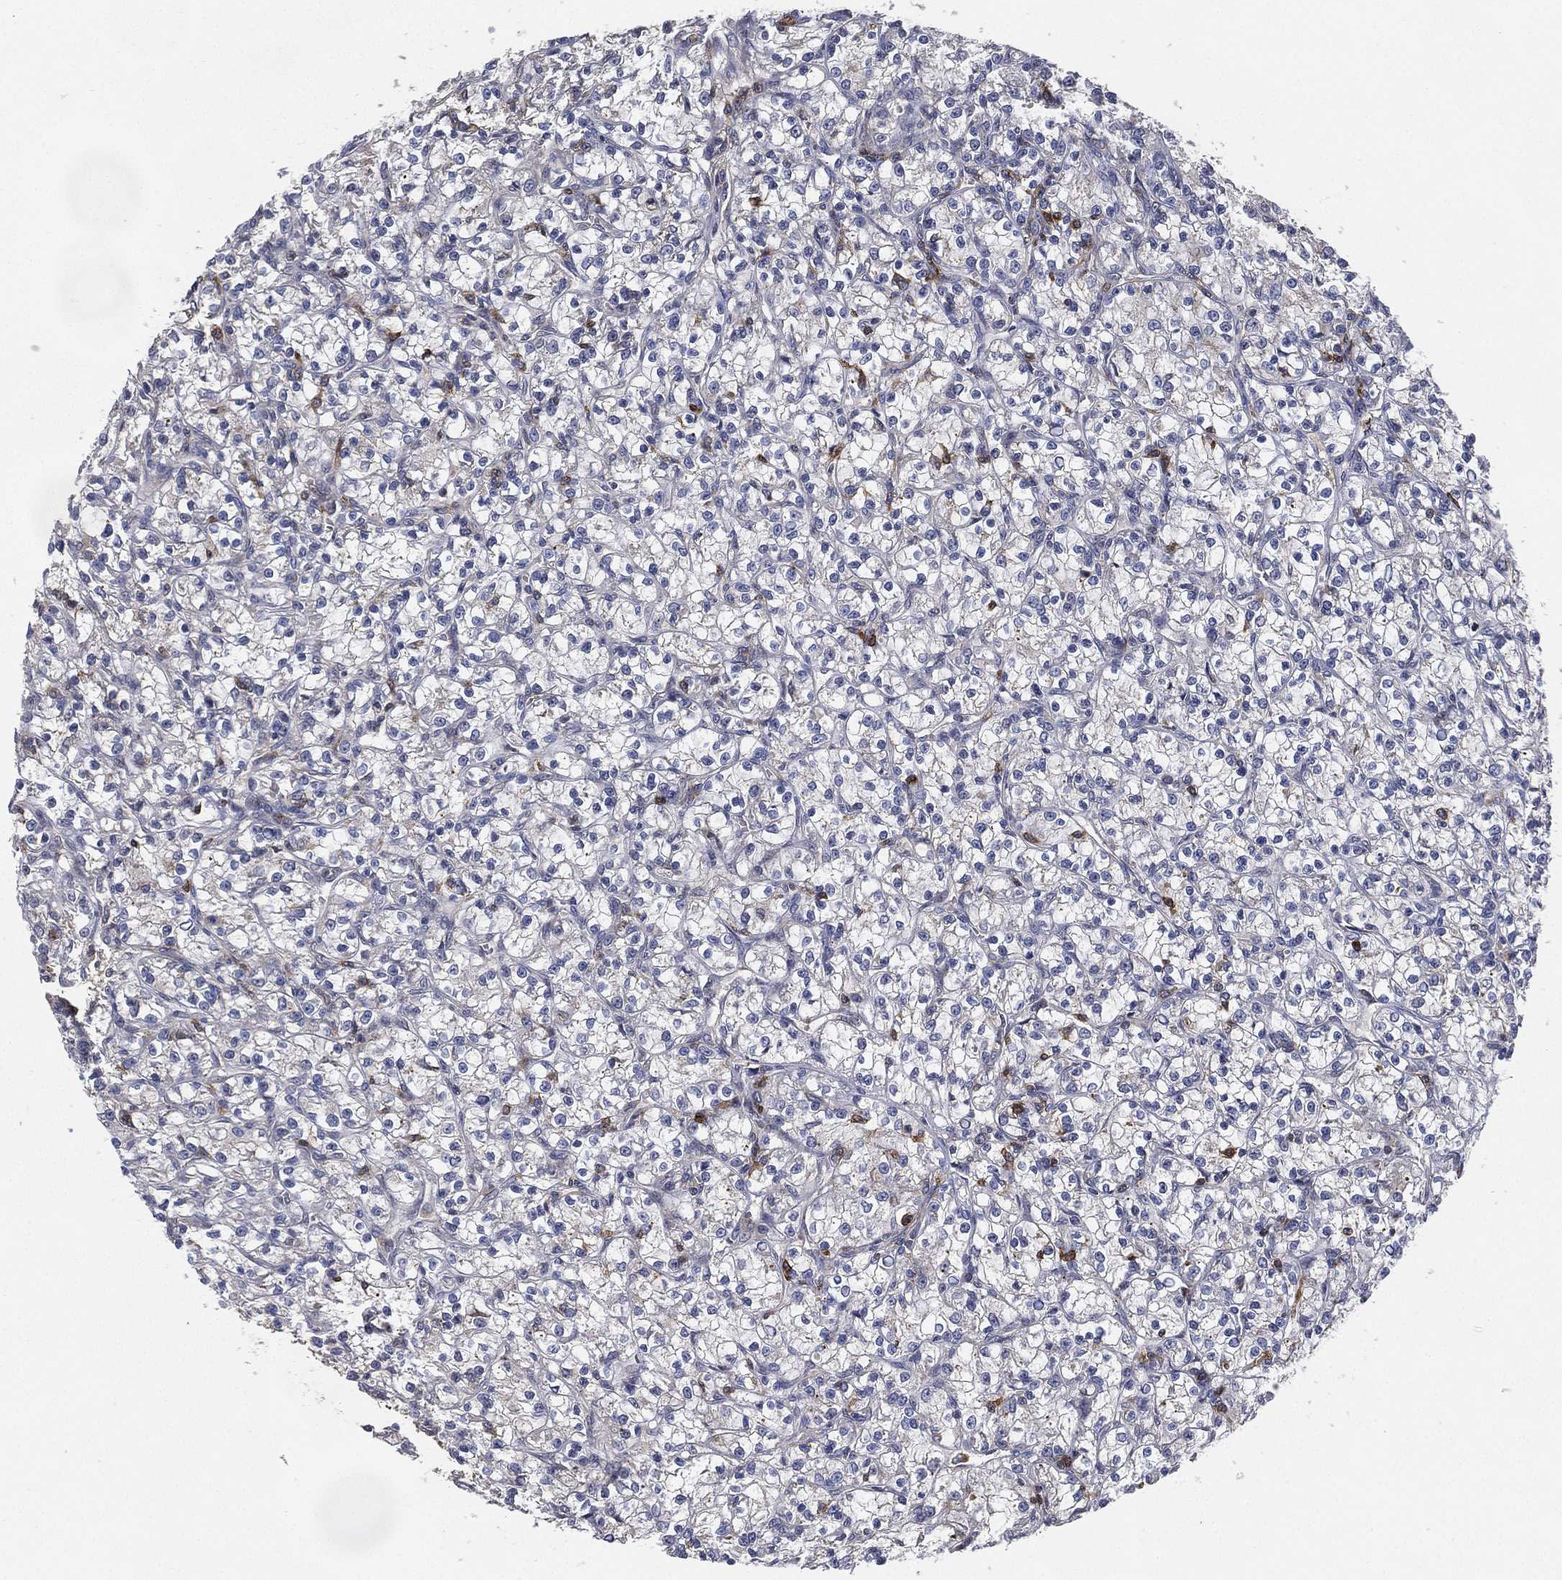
{"staining": {"intensity": "negative", "quantity": "none", "location": "none"}, "tissue": "renal cancer", "cell_type": "Tumor cells", "image_type": "cancer", "snomed": [{"axis": "morphology", "description": "Adenocarcinoma, NOS"}, {"axis": "topography", "description": "Kidney"}], "caption": "An image of renal cancer stained for a protein exhibits no brown staining in tumor cells.", "gene": "CFAP251", "patient": {"sex": "female", "age": 59}}